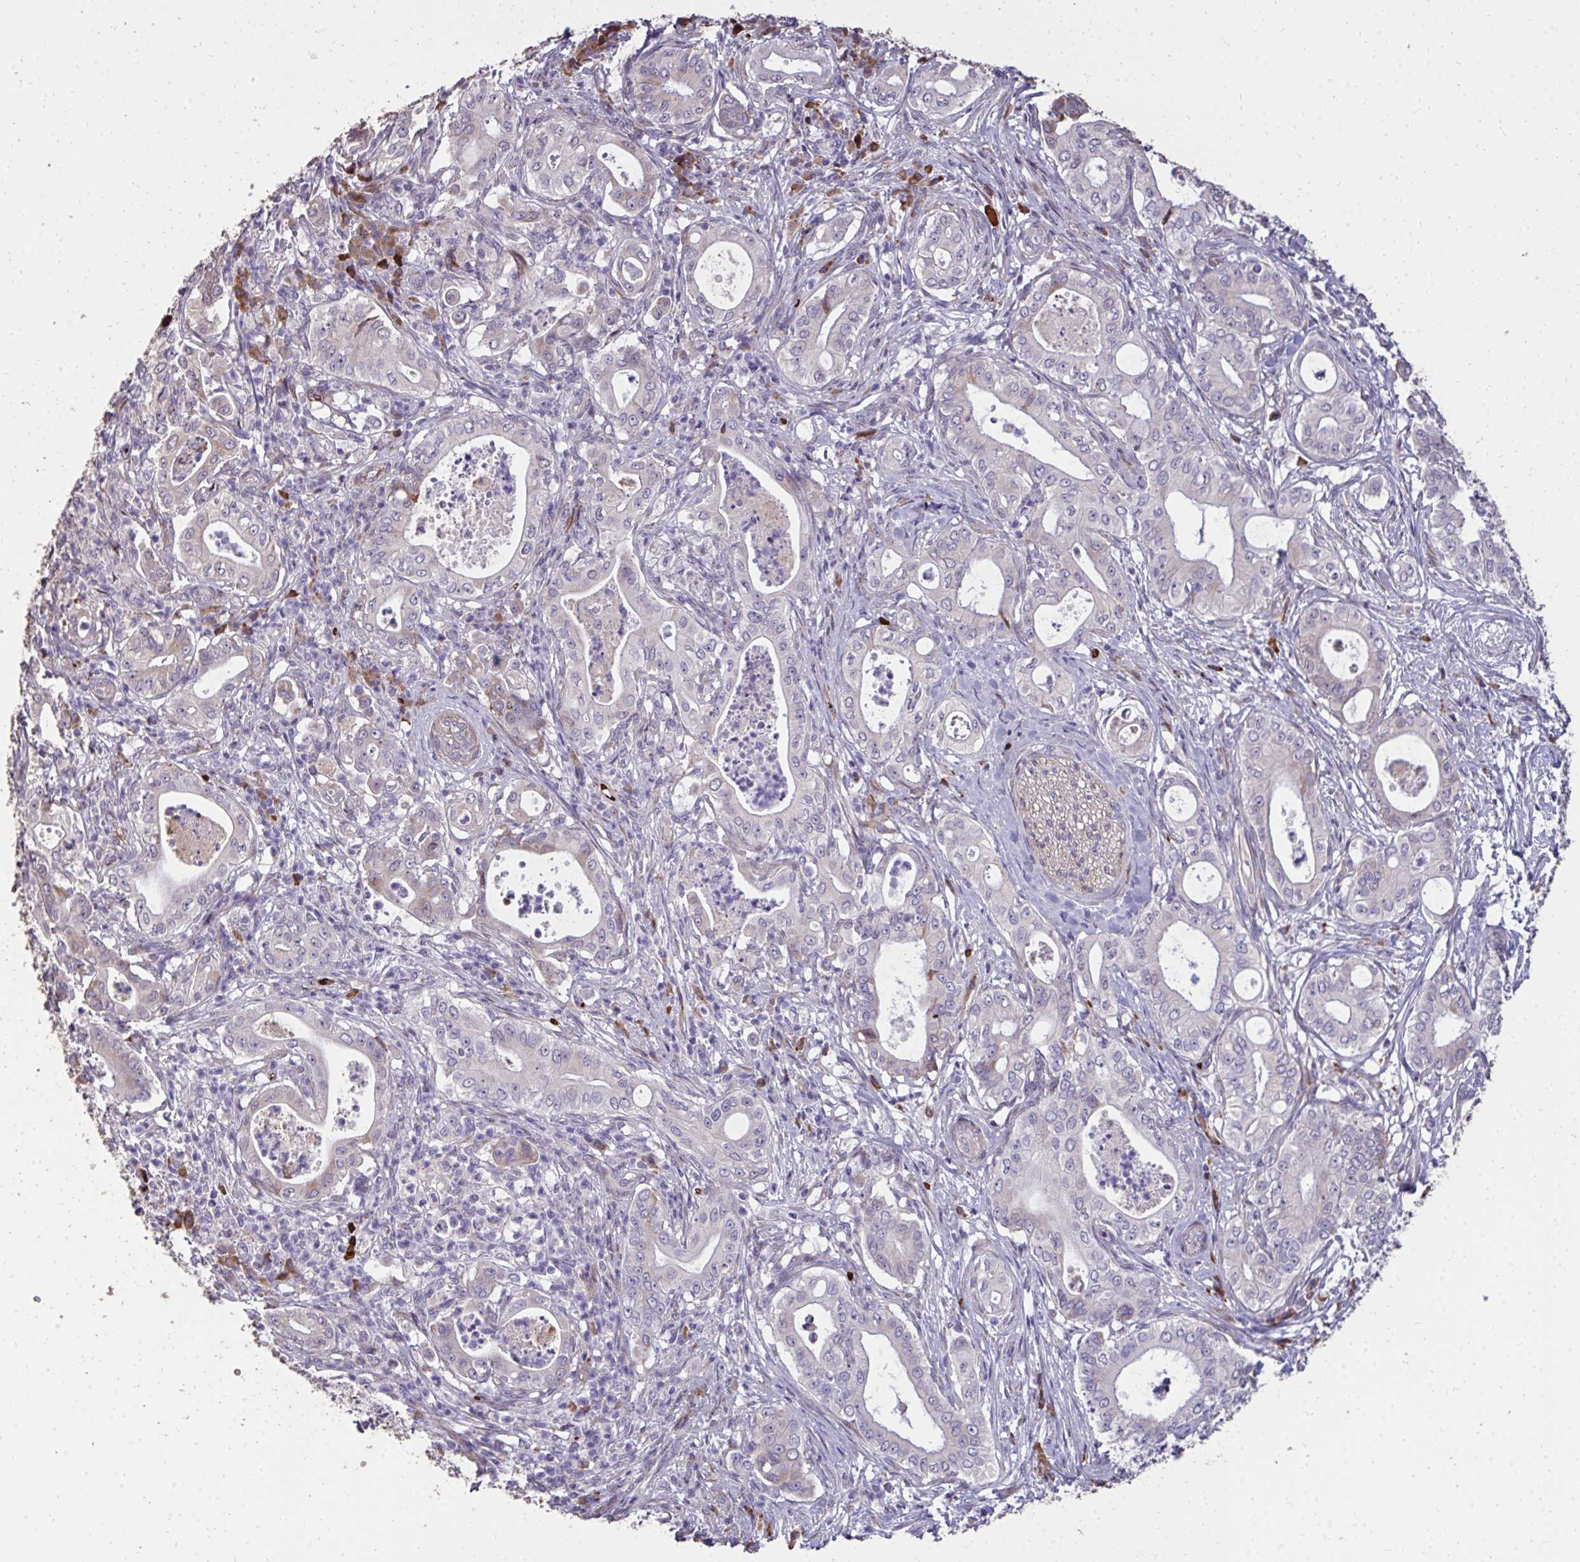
{"staining": {"intensity": "weak", "quantity": "<25%", "location": "cytoplasmic/membranous"}, "tissue": "pancreatic cancer", "cell_type": "Tumor cells", "image_type": "cancer", "snomed": [{"axis": "morphology", "description": "Adenocarcinoma, NOS"}, {"axis": "topography", "description": "Pancreas"}], "caption": "Immunohistochemistry (IHC) histopathology image of pancreatic cancer stained for a protein (brown), which displays no expression in tumor cells.", "gene": "FIBCD1", "patient": {"sex": "male", "age": 71}}